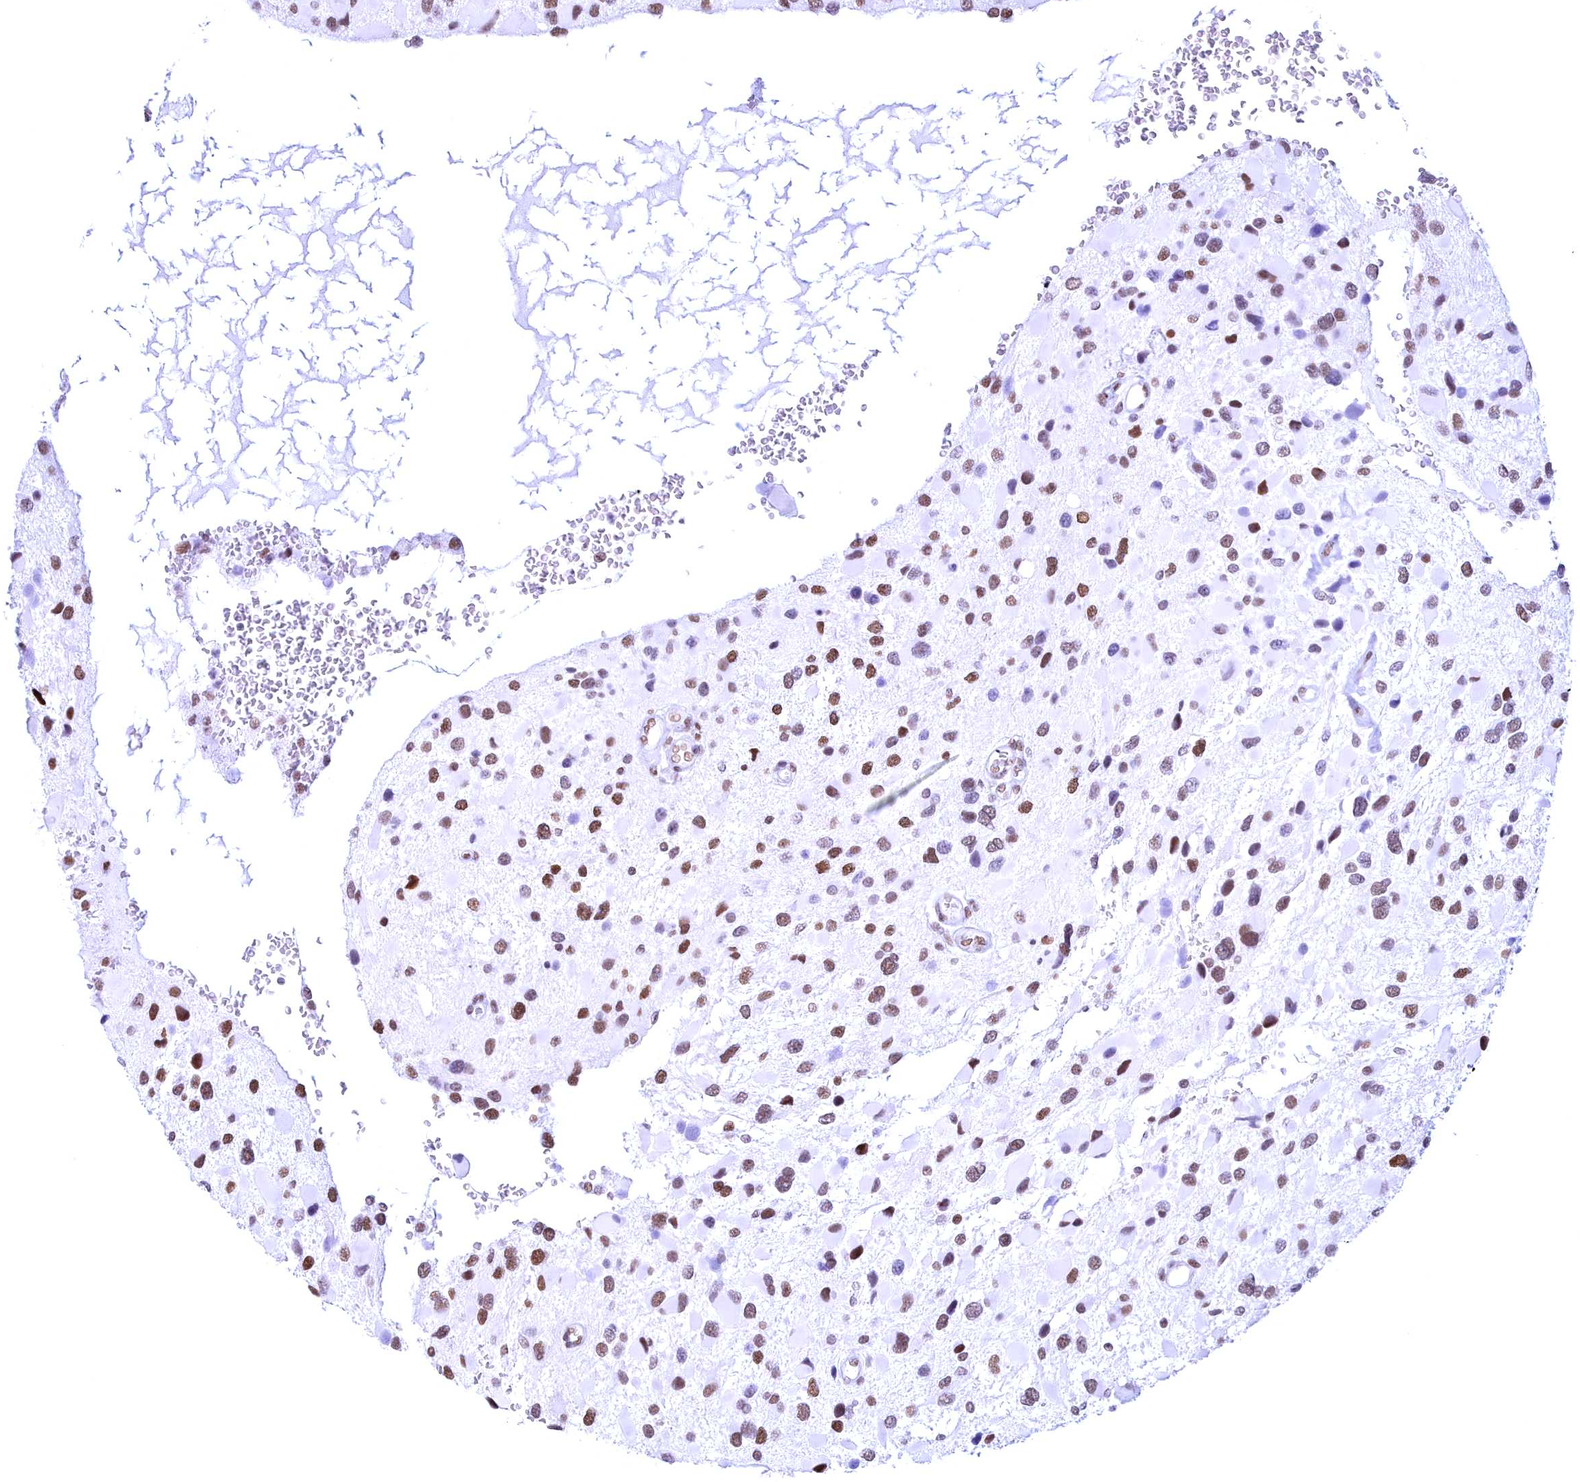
{"staining": {"intensity": "moderate", "quantity": ">75%", "location": "nuclear"}, "tissue": "glioma", "cell_type": "Tumor cells", "image_type": "cancer", "snomed": [{"axis": "morphology", "description": "Glioma, malignant, High grade"}, {"axis": "topography", "description": "Brain"}], "caption": "Immunohistochemistry (IHC) (DAB (3,3'-diaminobenzidine)) staining of malignant high-grade glioma reveals moderate nuclear protein positivity in about >75% of tumor cells.", "gene": "CDC26", "patient": {"sex": "male", "age": 53}}